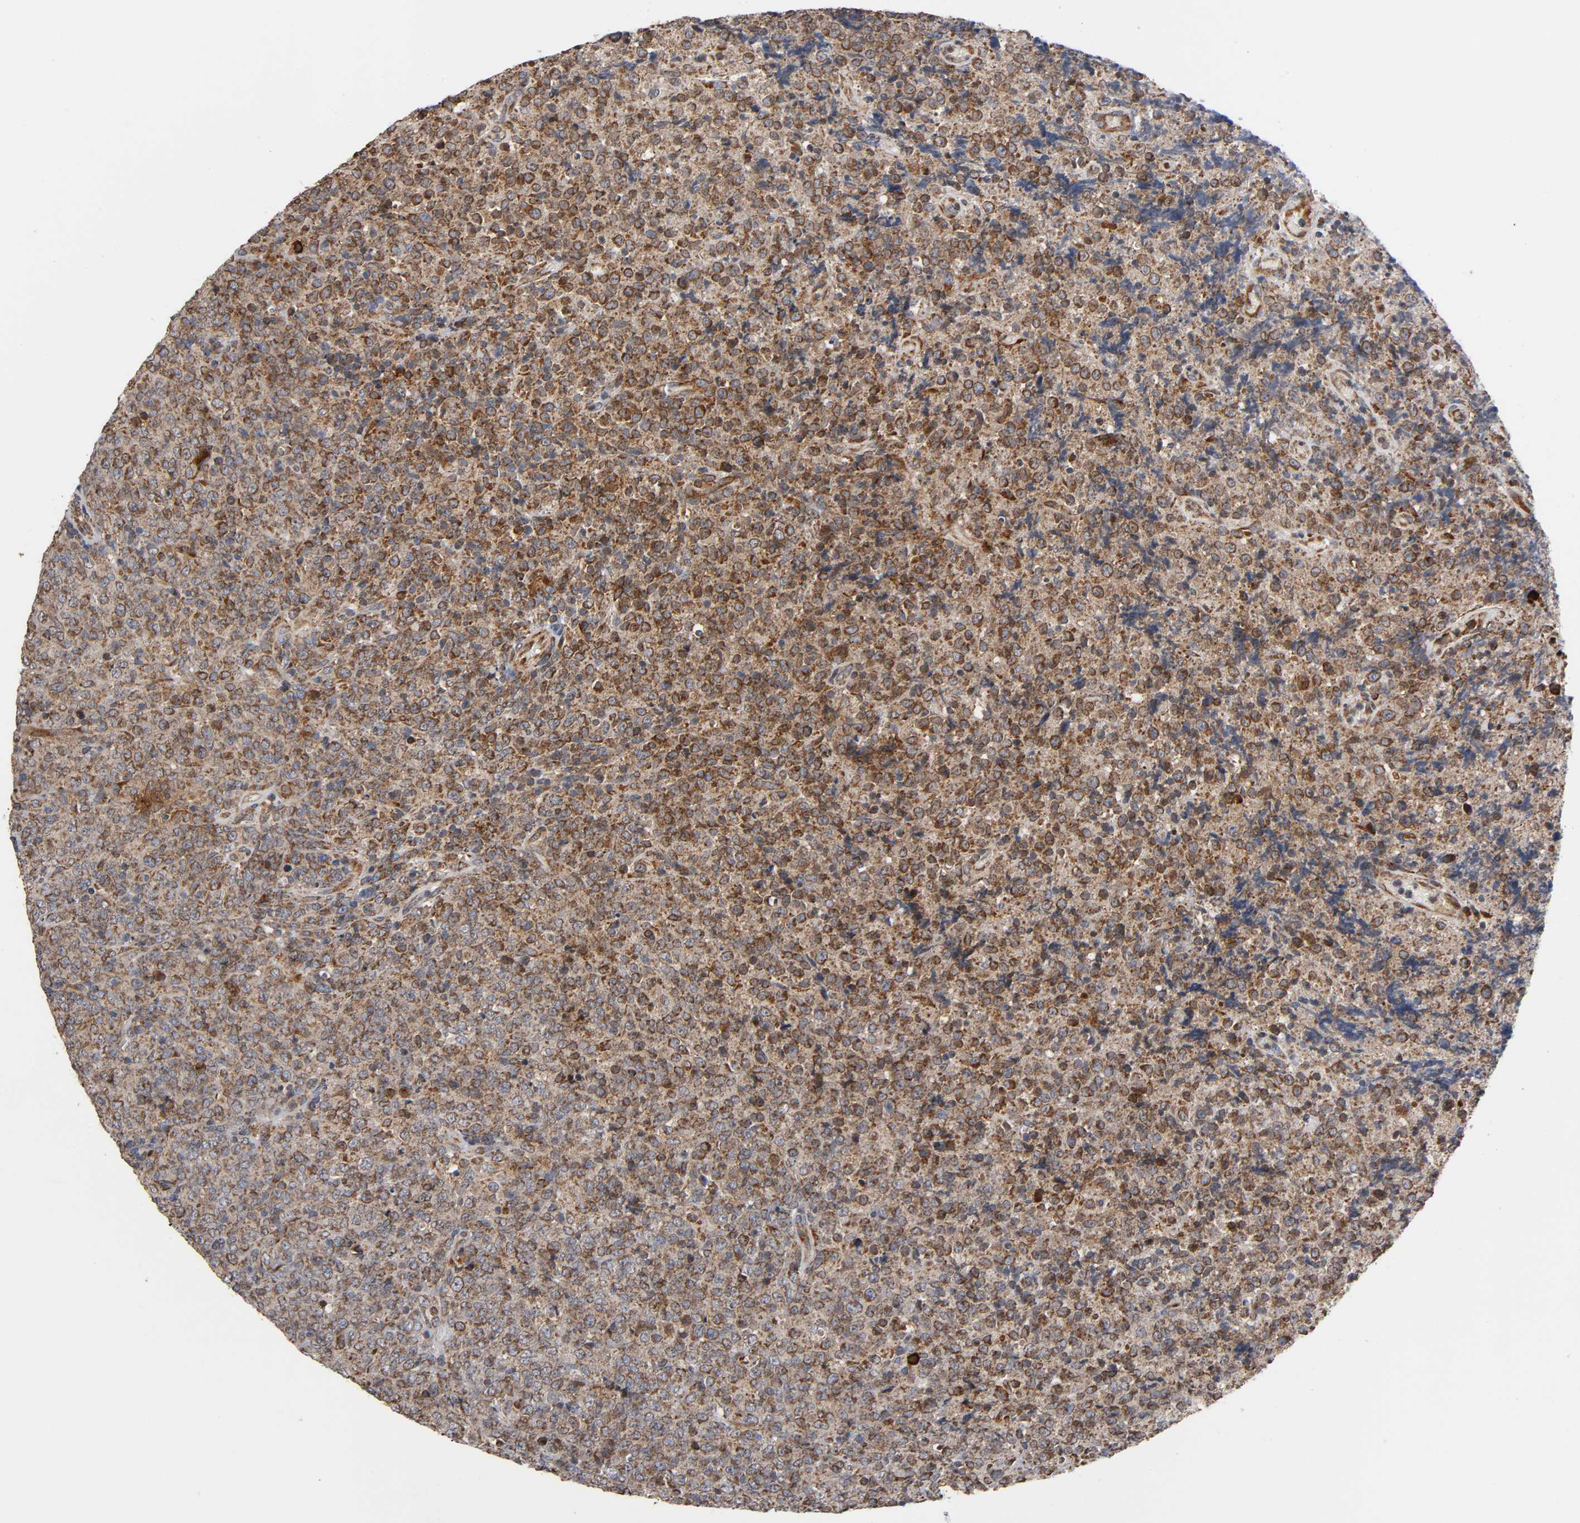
{"staining": {"intensity": "moderate", "quantity": ">75%", "location": "cytoplasmic/membranous"}, "tissue": "lymphoma", "cell_type": "Tumor cells", "image_type": "cancer", "snomed": [{"axis": "morphology", "description": "Malignant lymphoma, non-Hodgkin's type, High grade"}, {"axis": "topography", "description": "Tonsil"}], "caption": "Moderate cytoplasmic/membranous positivity is seen in about >75% of tumor cells in high-grade malignant lymphoma, non-Hodgkin's type. Nuclei are stained in blue.", "gene": "MAP3K1", "patient": {"sex": "female", "age": 36}}